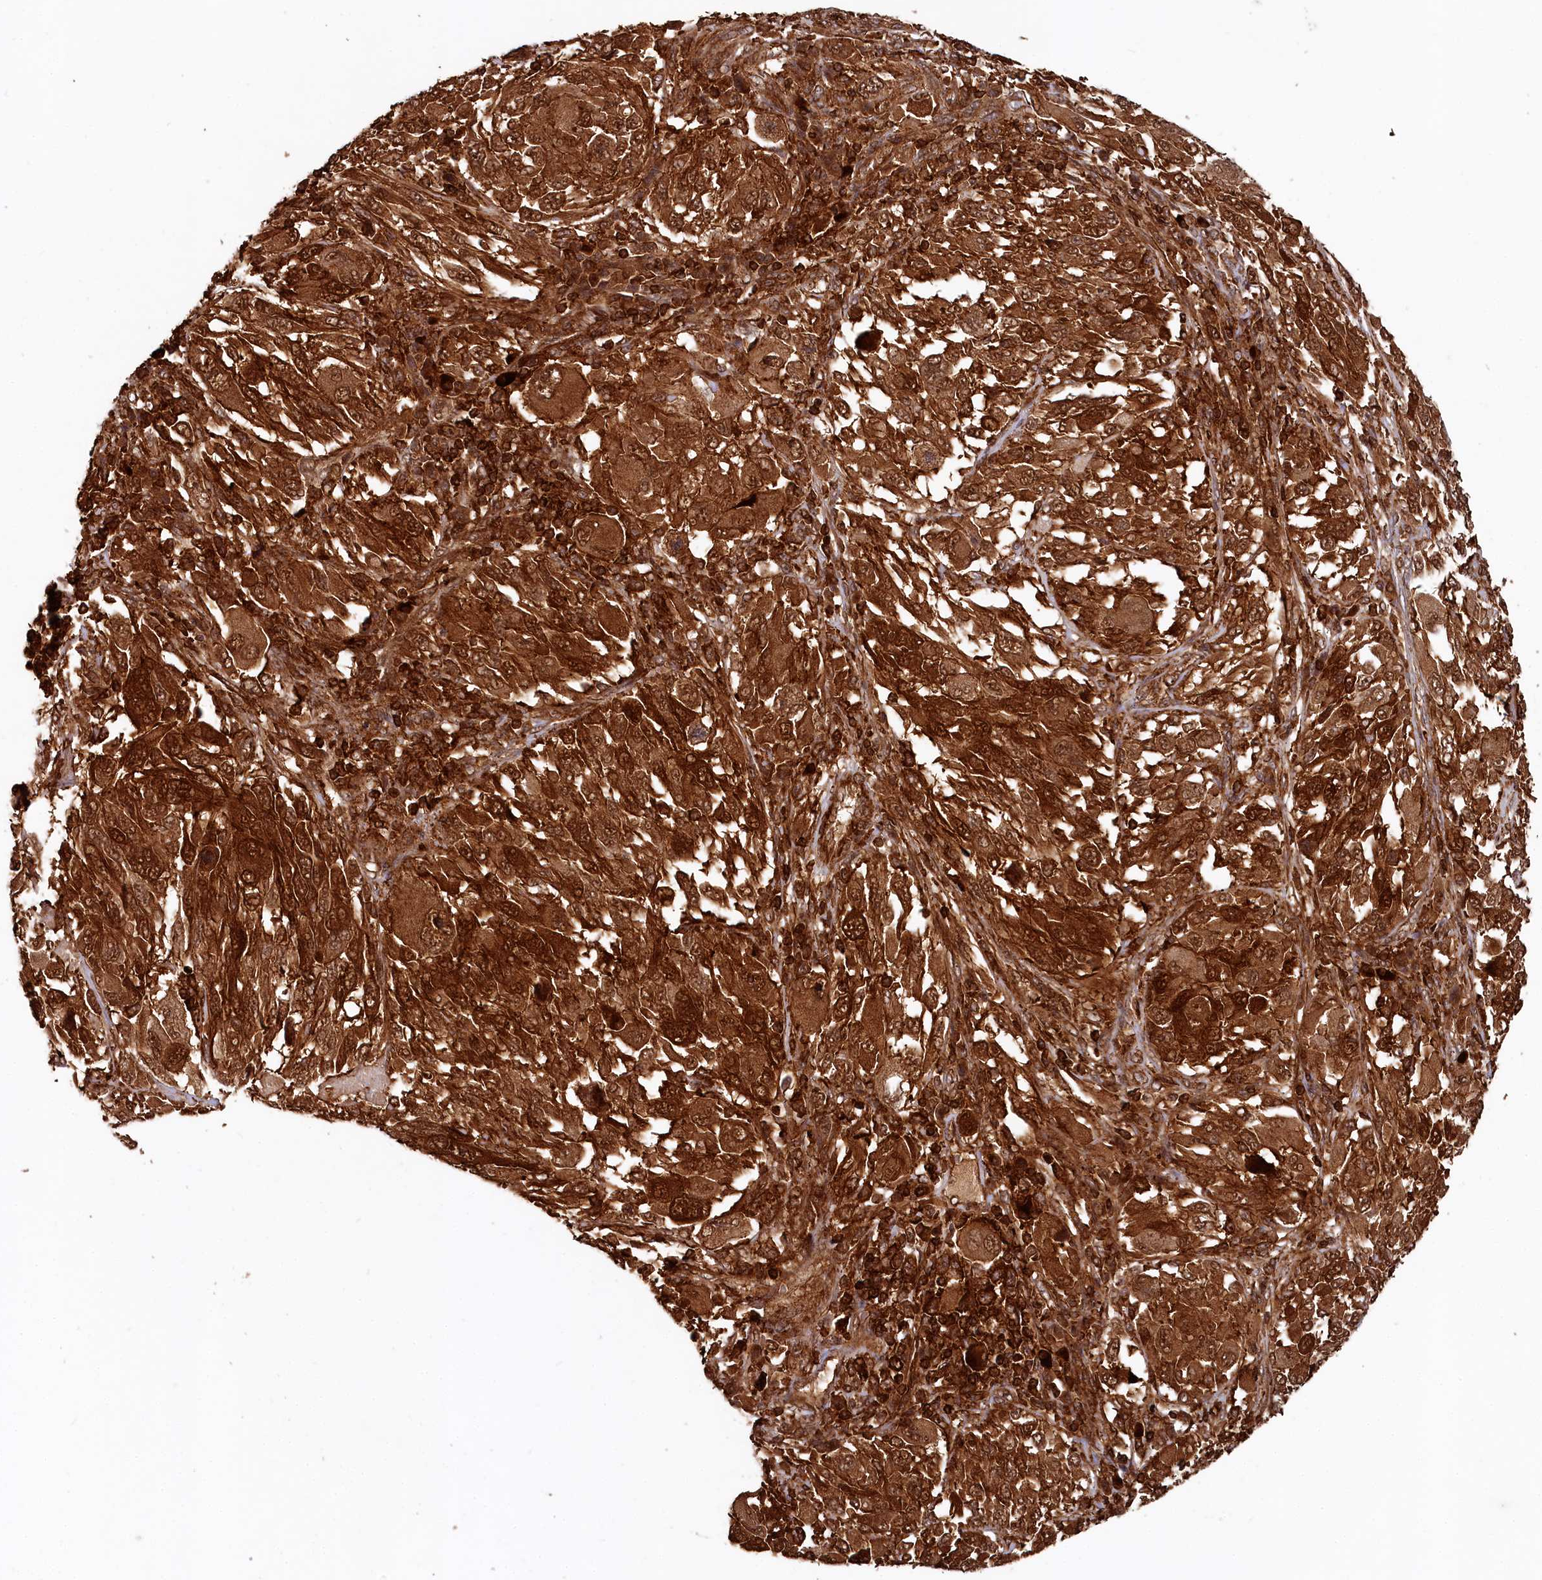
{"staining": {"intensity": "strong", "quantity": ">75%", "location": "cytoplasmic/membranous,nuclear"}, "tissue": "melanoma", "cell_type": "Tumor cells", "image_type": "cancer", "snomed": [{"axis": "morphology", "description": "Malignant melanoma, NOS"}, {"axis": "topography", "description": "Skin"}], "caption": "A high-resolution histopathology image shows immunohistochemistry (IHC) staining of melanoma, which displays strong cytoplasmic/membranous and nuclear expression in about >75% of tumor cells.", "gene": "STUB1", "patient": {"sex": "female", "age": 91}}